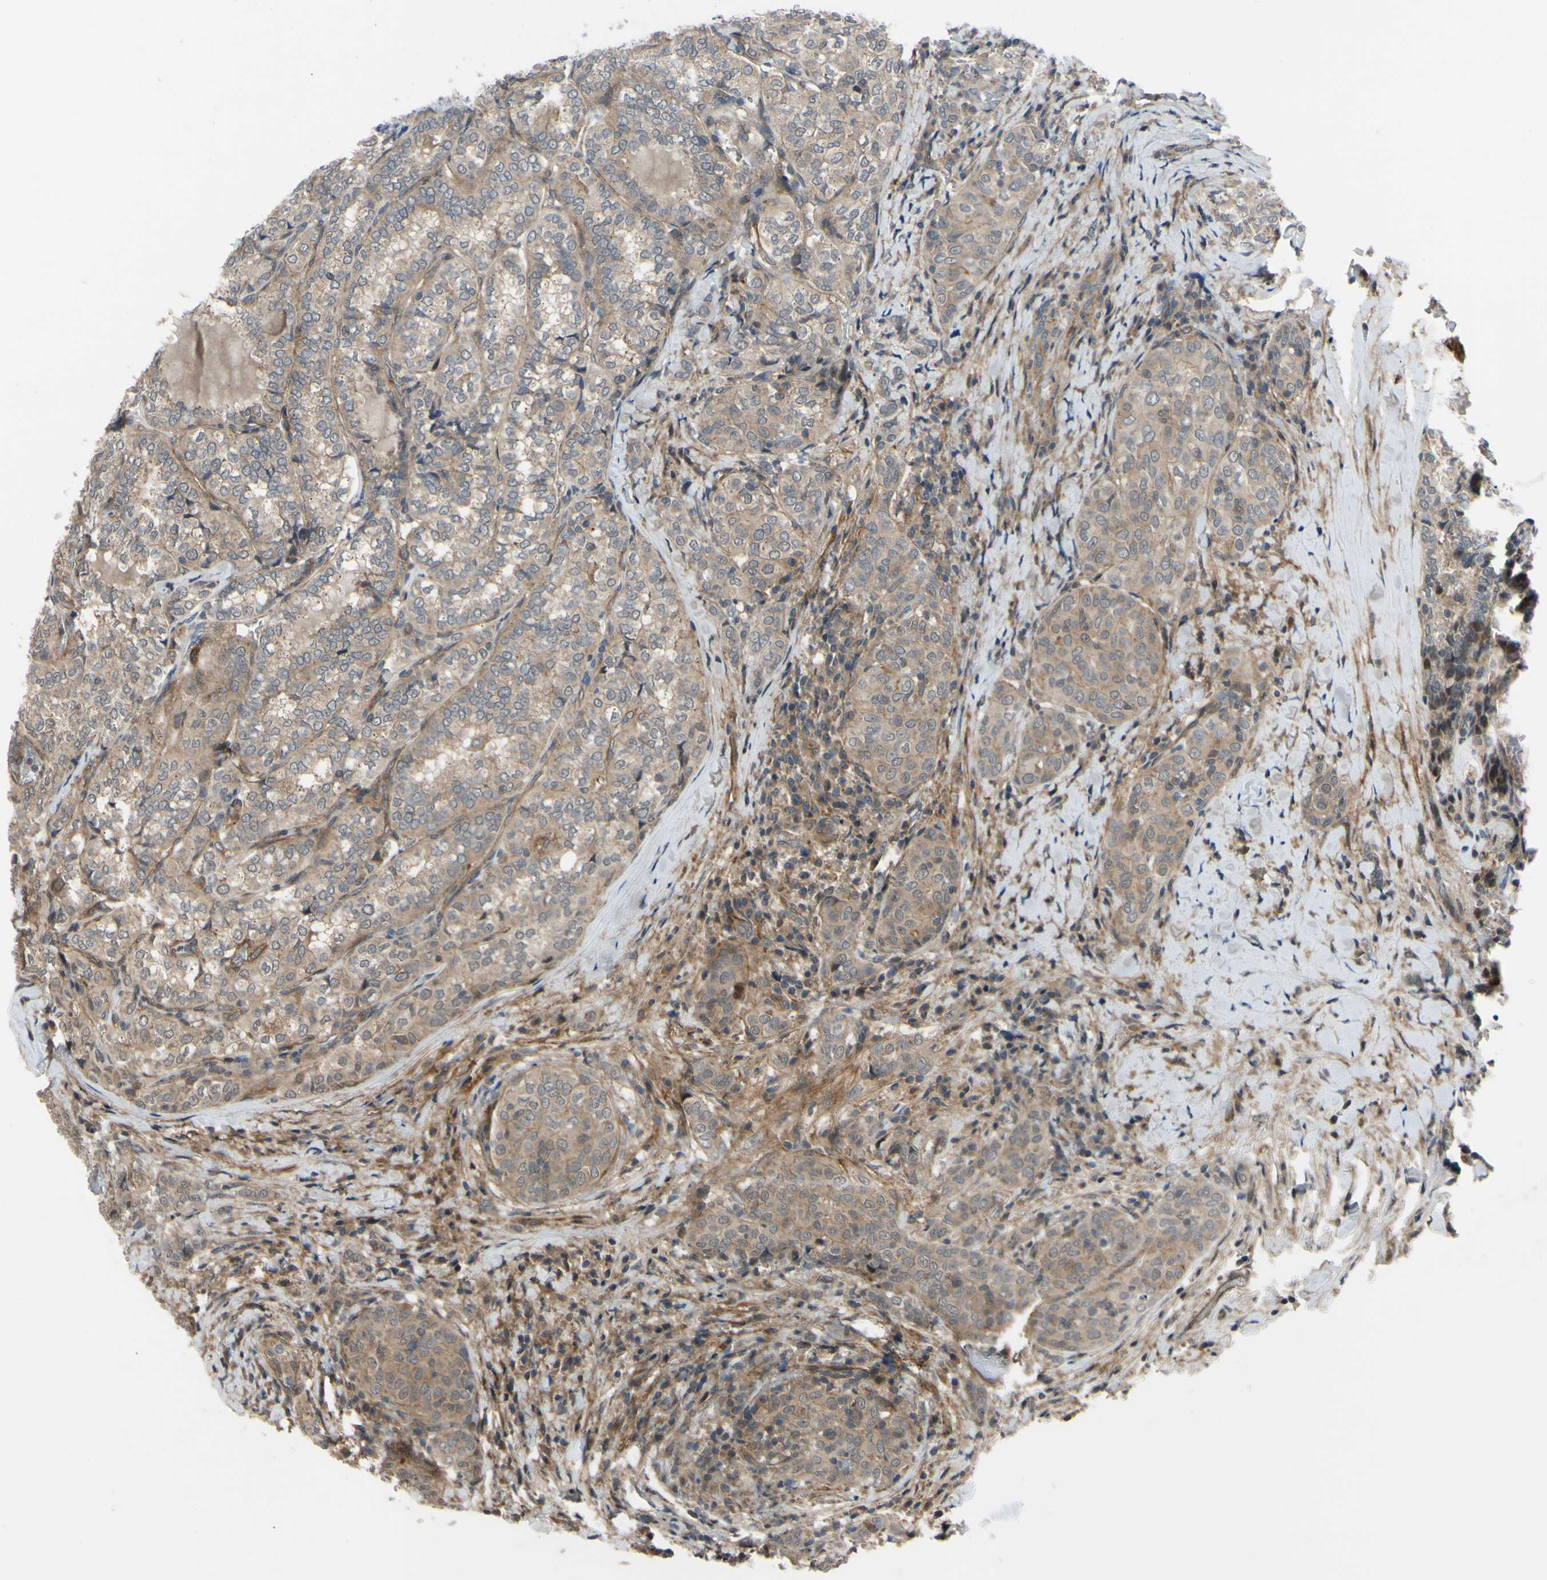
{"staining": {"intensity": "moderate", "quantity": ">75%", "location": "cytoplasmic/membranous"}, "tissue": "thyroid cancer", "cell_type": "Tumor cells", "image_type": "cancer", "snomed": [{"axis": "morphology", "description": "Normal tissue, NOS"}, {"axis": "morphology", "description": "Papillary adenocarcinoma, NOS"}, {"axis": "topography", "description": "Thyroid gland"}], "caption": "Thyroid papillary adenocarcinoma stained for a protein (brown) reveals moderate cytoplasmic/membranous positive positivity in approximately >75% of tumor cells.", "gene": "COMMD9", "patient": {"sex": "female", "age": 30}}